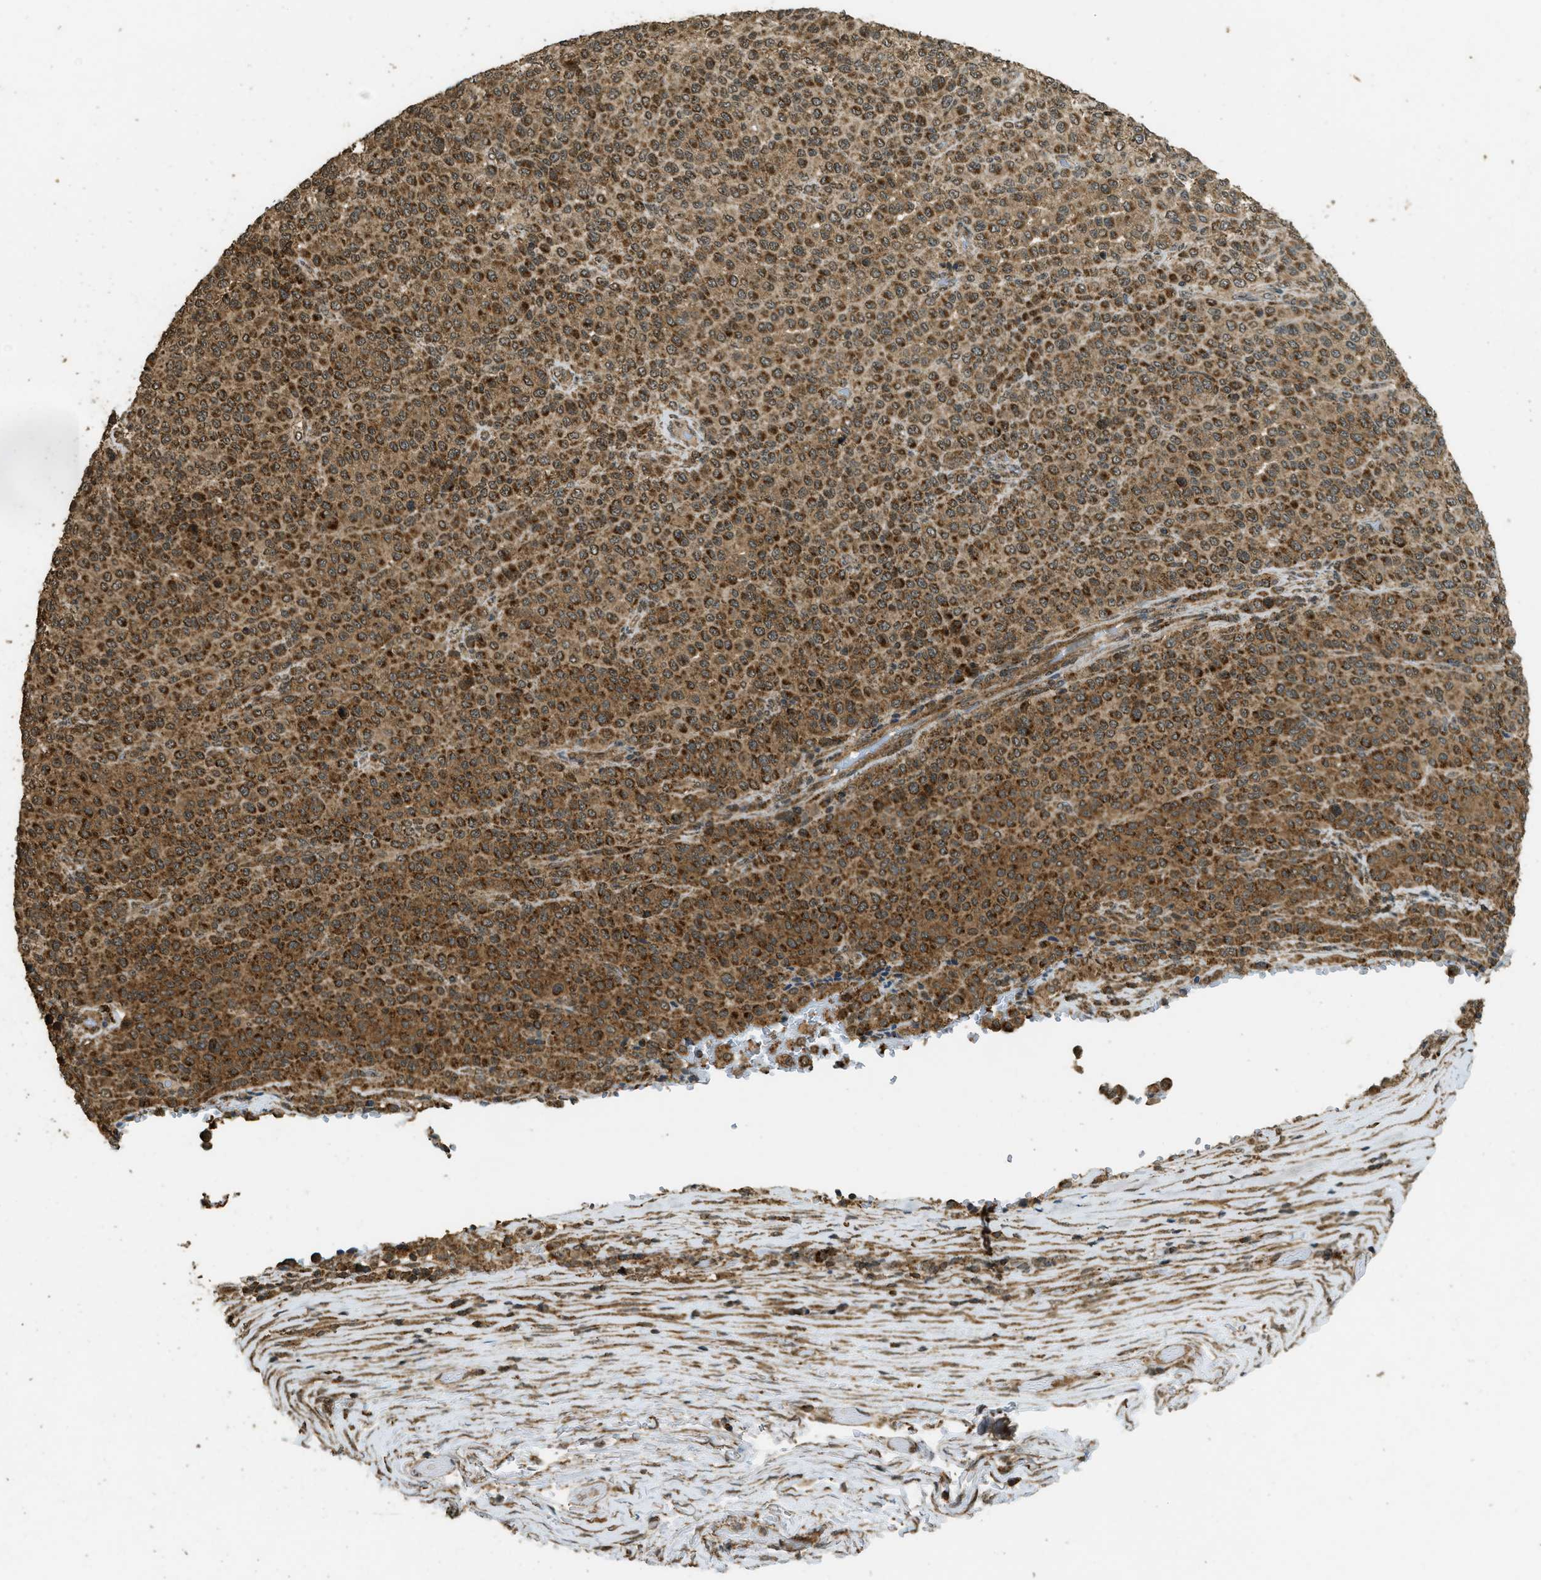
{"staining": {"intensity": "strong", "quantity": ">75%", "location": "cytoplasmic/membranous"}, "tissue": "melanoma", "cell_type": "Tumor cells", "image_type": "cancer", "snomed": [{"axis": "morphology", "description": "Malignant melanoma, Metastatic site"}, {"axis": "topography", "description": "Pancreas"}], "caption": "Immunohistochemistry (IHC) (DAB (3,3'-diaminobenzidine)) staining of malignant melanoma (metastatic site) shows strong cytoplasmic/membranous protein expression in about >75% of tumor cells.", "gene": "CTPS1", "patient": {"sex": "female", "age": 30}}